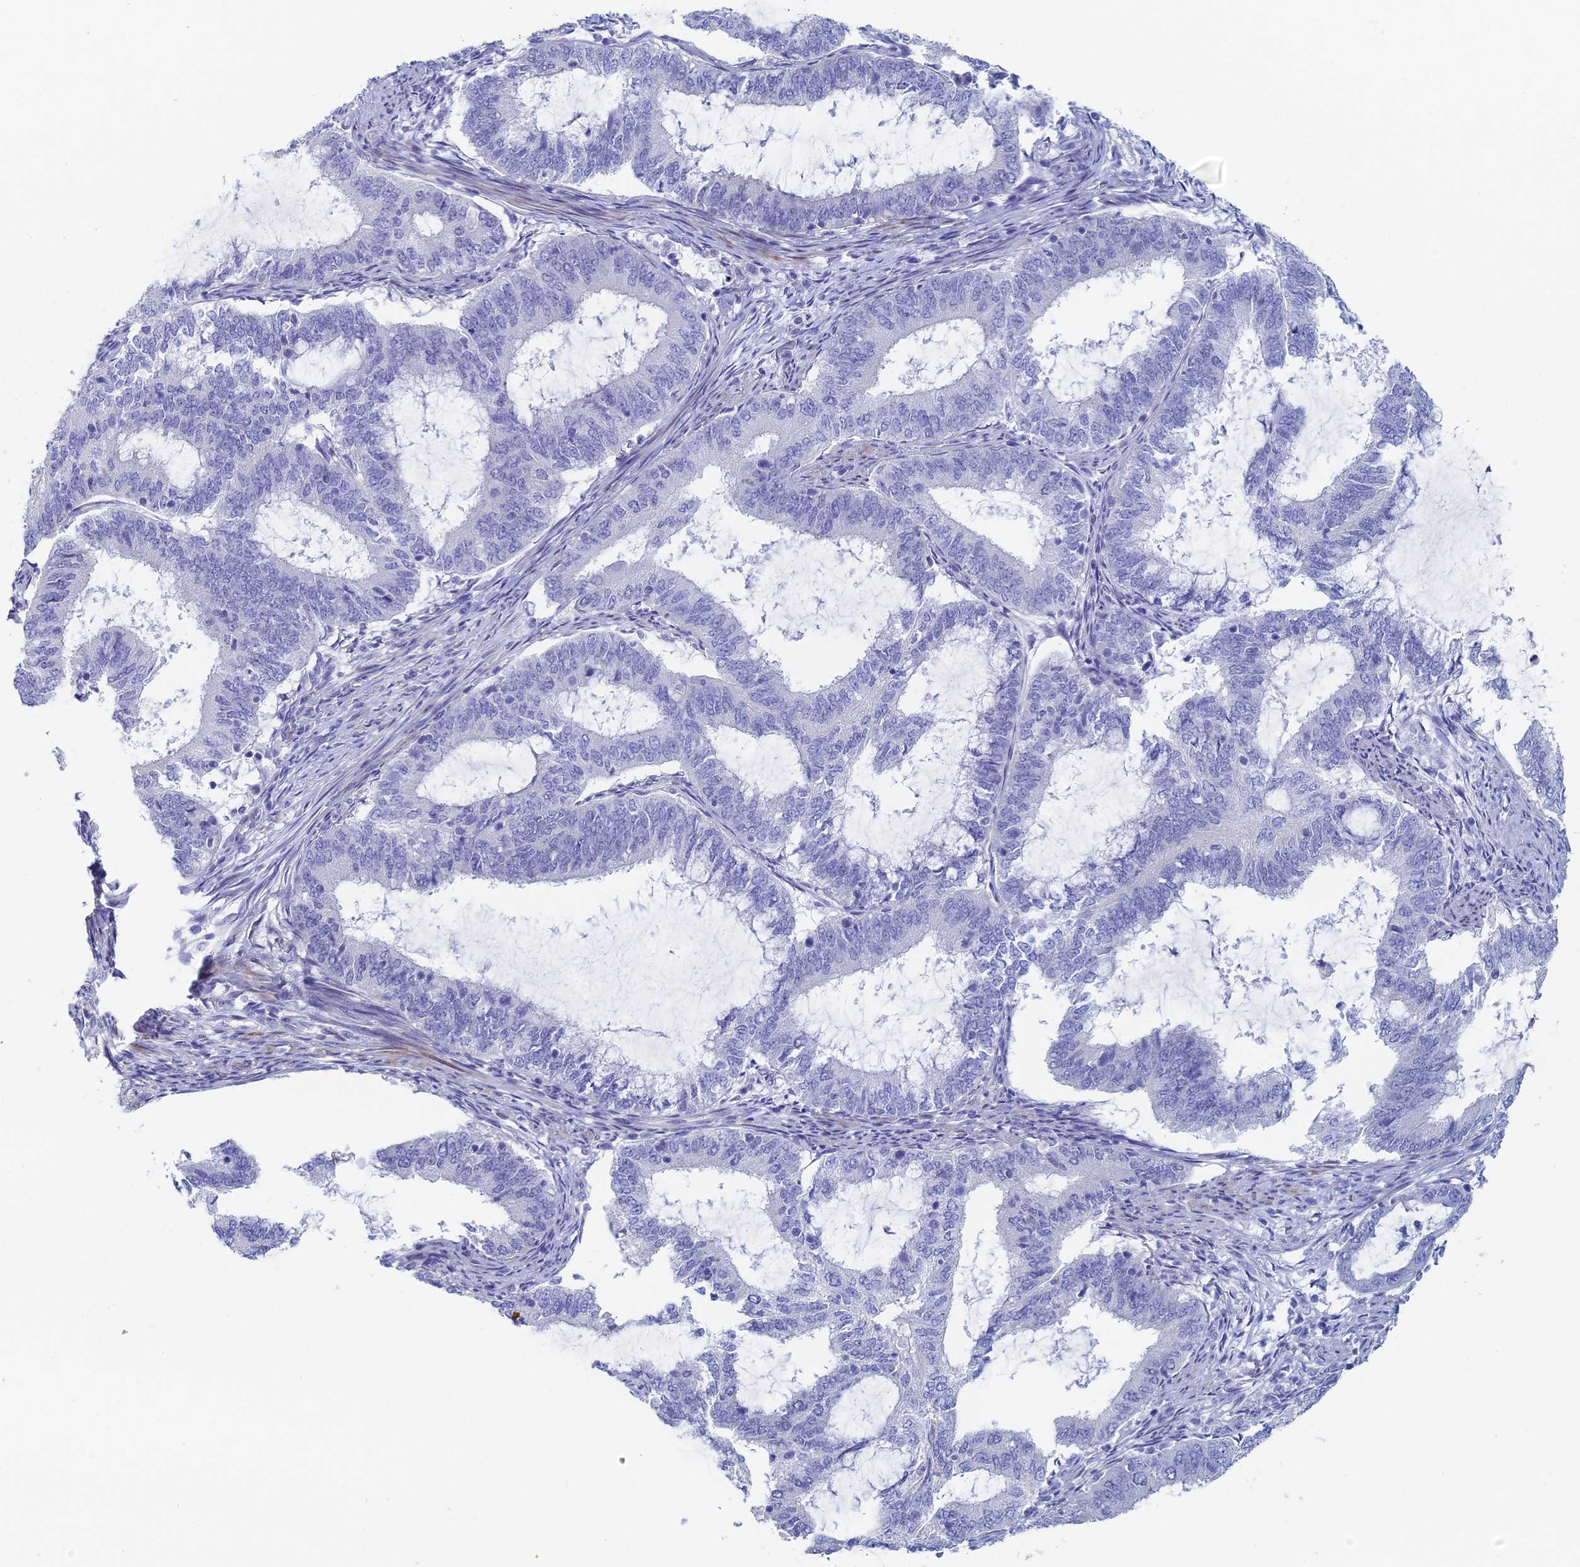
{"staining": {"intensity": "negative", "quantity": "none", "location": "none"}, "tissue": "endometrial cancer", "cell_type": "Tumor cells", "image_type": "cancer", "snomed": [{"axis": "morphology", "description": "Adenocarcinoma, NOS"}, {"axis": "topography", "description": "Endometrium"}], "caption": "Tumor cells are negative for brown protein staining in endometrial cancer.", "gene": "DRGX", "patient": {"sex": "female", "age": 51}}